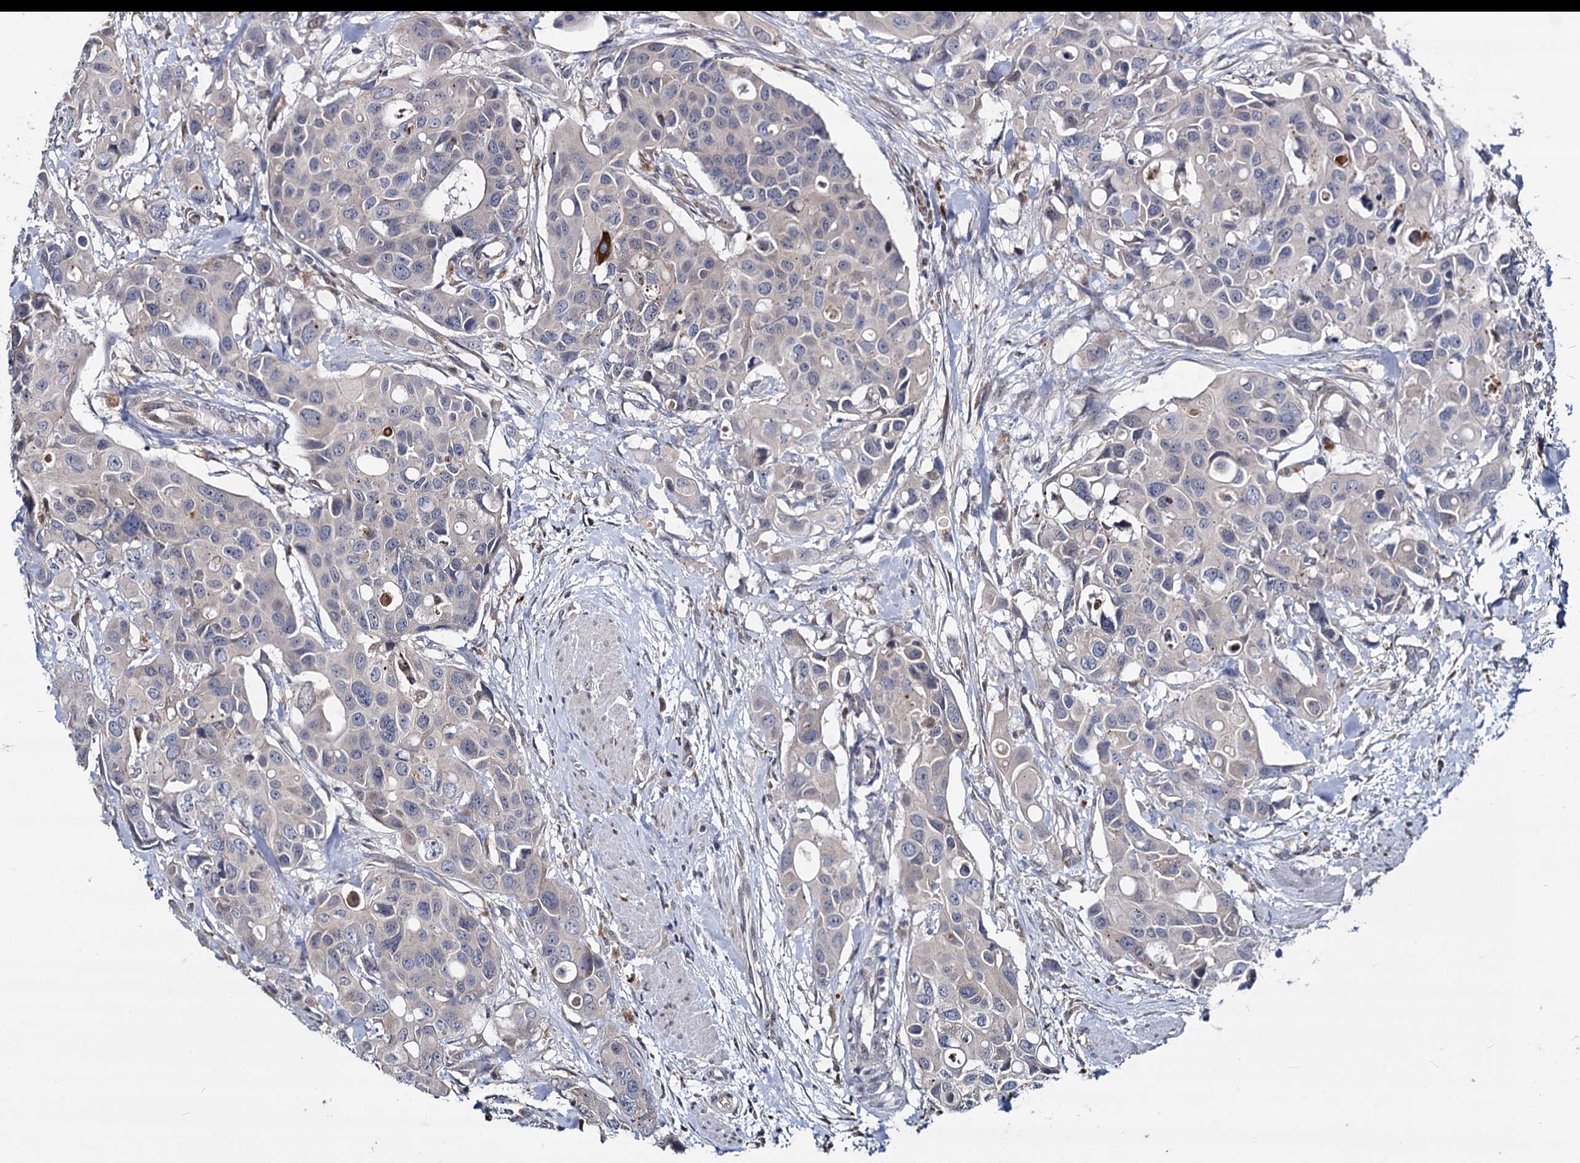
{"staining": {"intensity": "negative", "quantity": "none", "location": "none"}, "tissue": "colorectal cancer", "cell_type": "Tumor cells", "image_type": "cancer", "snomed": [{"axis": "morphology", "description": "Adenocarcinoma, NOS"}, {"axis": "topography", "description": "Colon"}], "caption": "A high-resolution photomicrograph shows IHC staining of adenocarcinoma (colorectal), which reveals no significant expression in tumor cells. (DAB (3,3'-diaminobenzidine) immunohistochemistry (IHC), high magnification).", "gene": "C11orf86", "patient": {"sex": "male", "age": 77}}